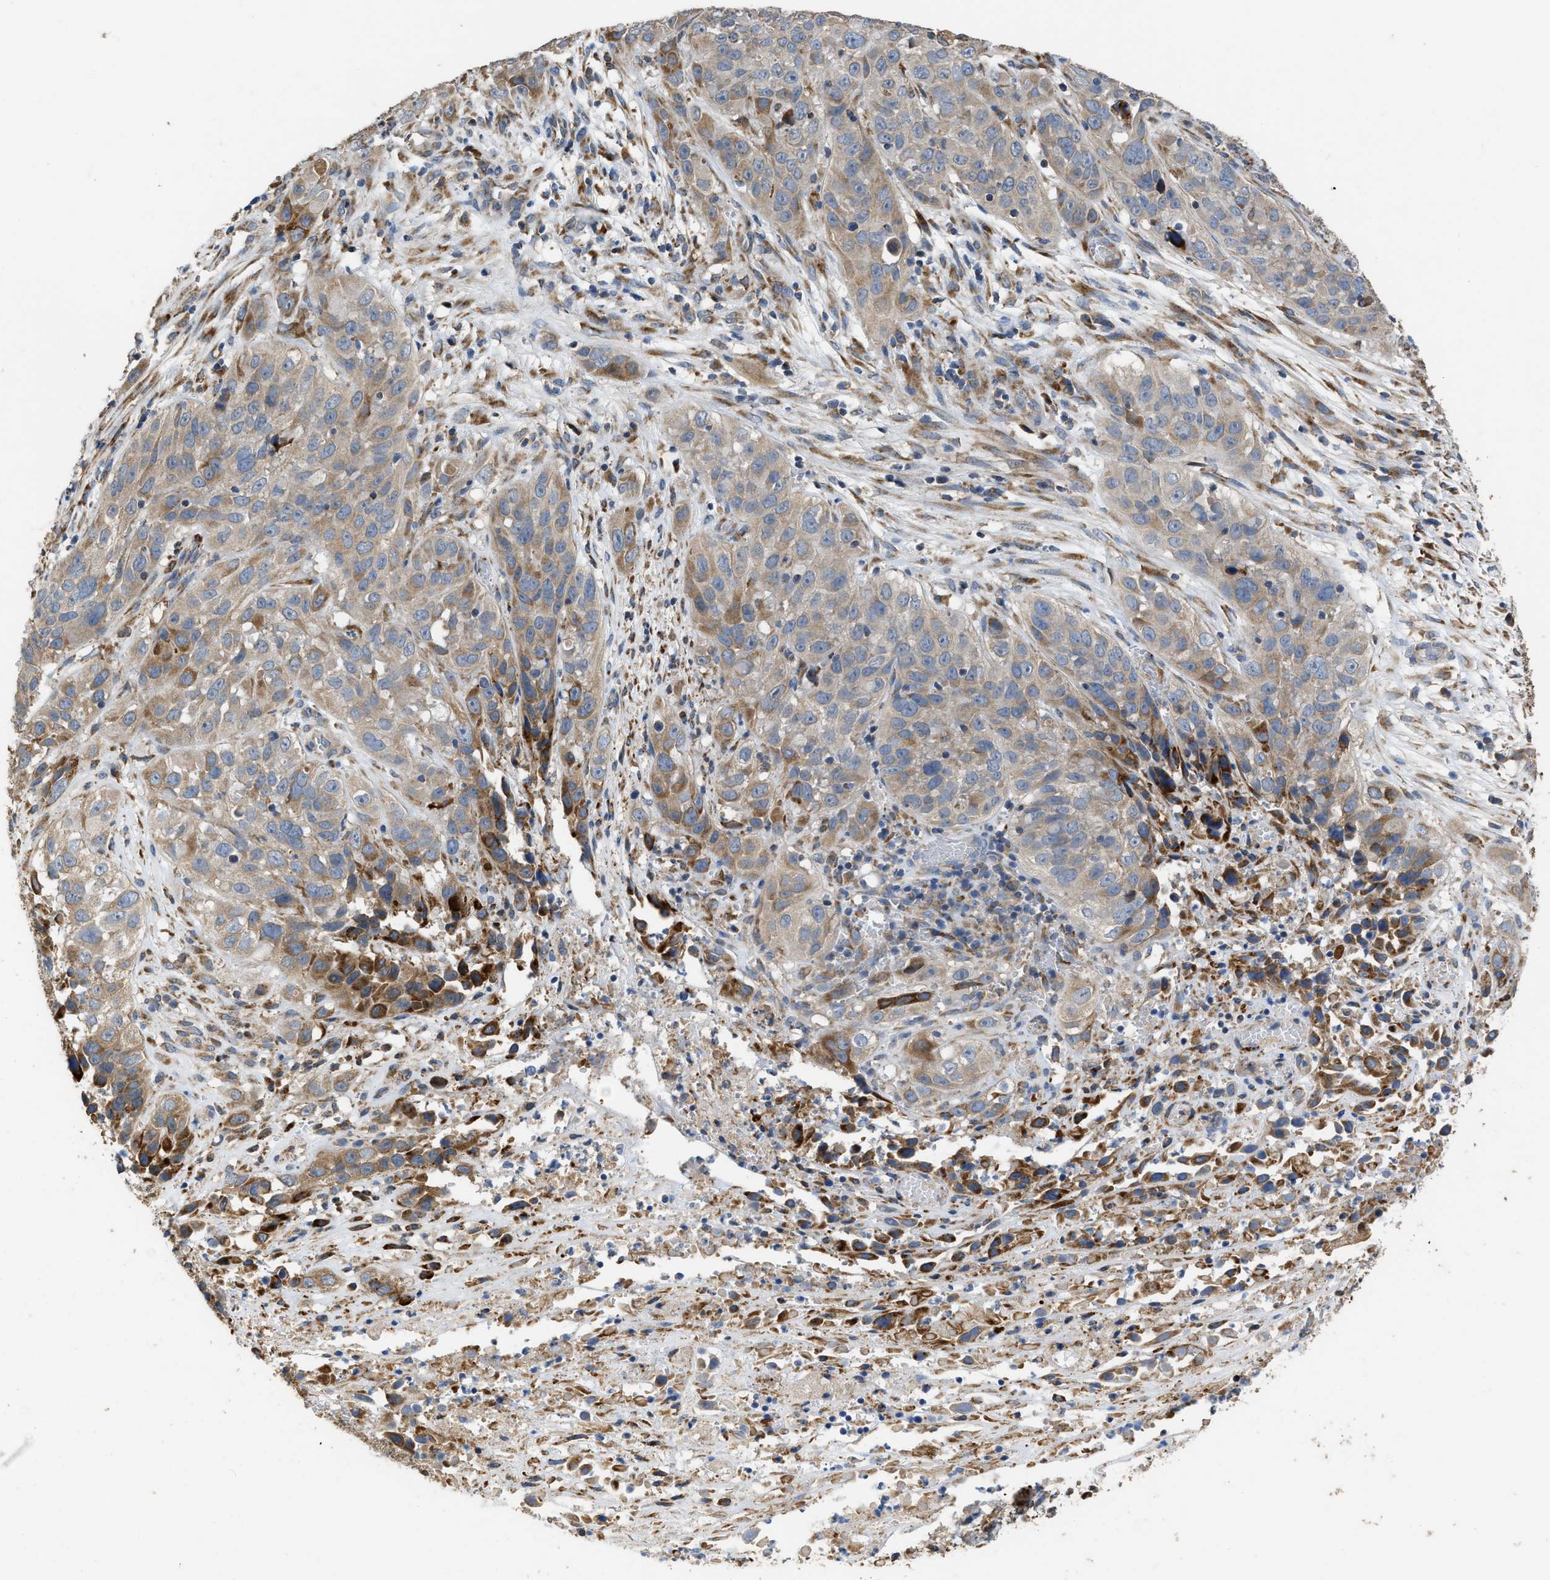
{"staining": {"intensity": "moderate", "quantity": ">75%", "location": "cytoplasmic/membranous"}, "tissue": "cervical cancer", "cell_type": "Tumor cells", "image_type": "cancer", "snomed": [{"axis": "morphology", "description": "Squamous cell carcinoma, NOS"}, {"axis": "topography", "description": "Cervix"}], "caption": "There is medium levels of moderate cytoplasmic/membranous staining in tumor cells of cervical cancer (squamous cell carcinoma), as demonstrated by immunohistochemical staining (brown color).", "gene": "AK2", "patient": {"sex": "female", "age": 32}}